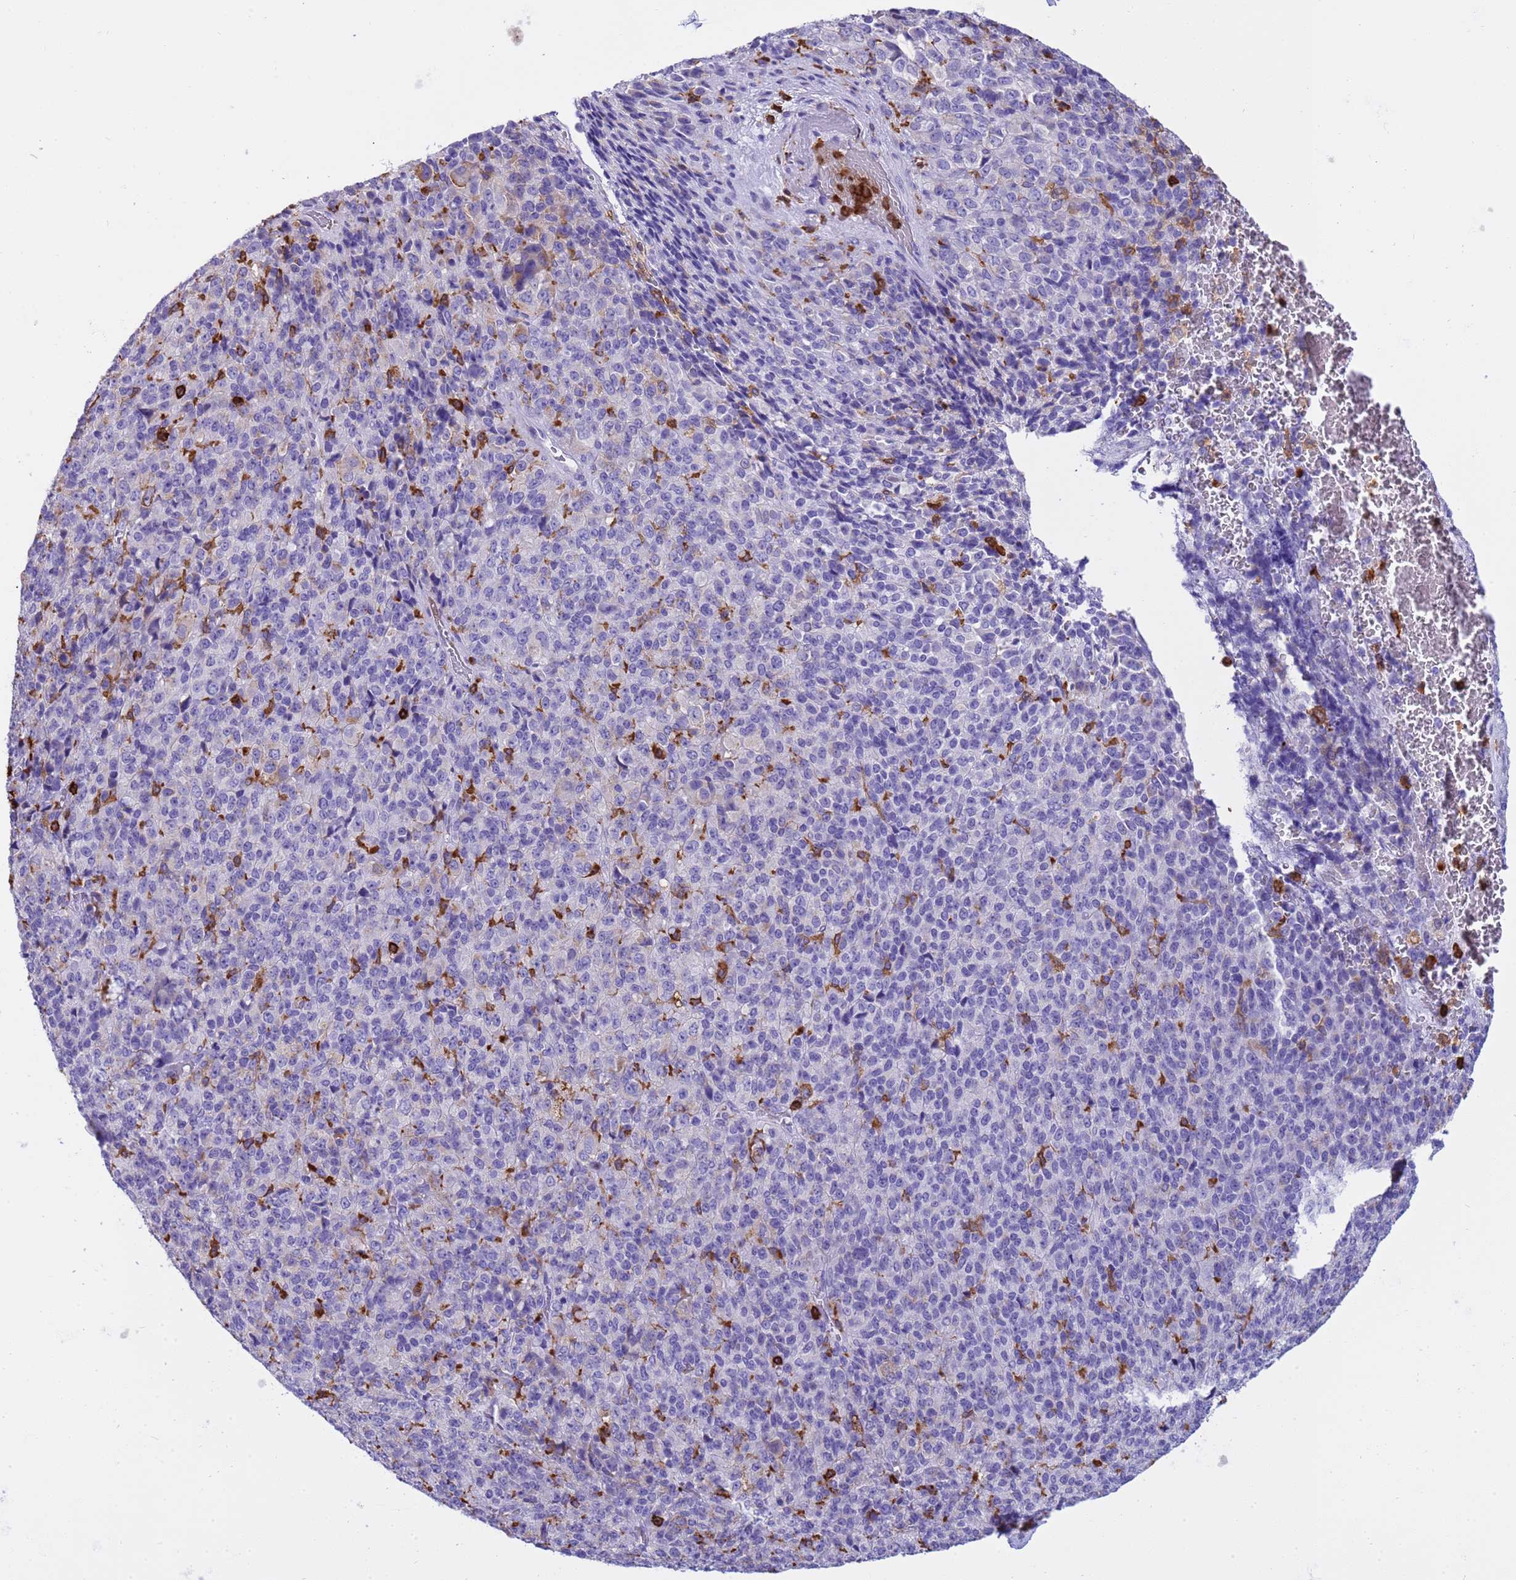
{"staining": {"intensity": "negative", "quantity": "none", "location": "none"}, "tissue": "melanoma", "cell_type": "Tumor cells", "image_type": "cancer", "snomed": [{"axis": "morphology", "description": "Malignant melanoma, Metastatic site"}, {"axis": "topography", "description": "Brain"}], "caption": "Human malignant melanoma (metastatic site) stained for a protein using IHC reveals no staining in tumor cells.", "gene": "IRF5", "patient": {"sex": "female", "age": 56}}